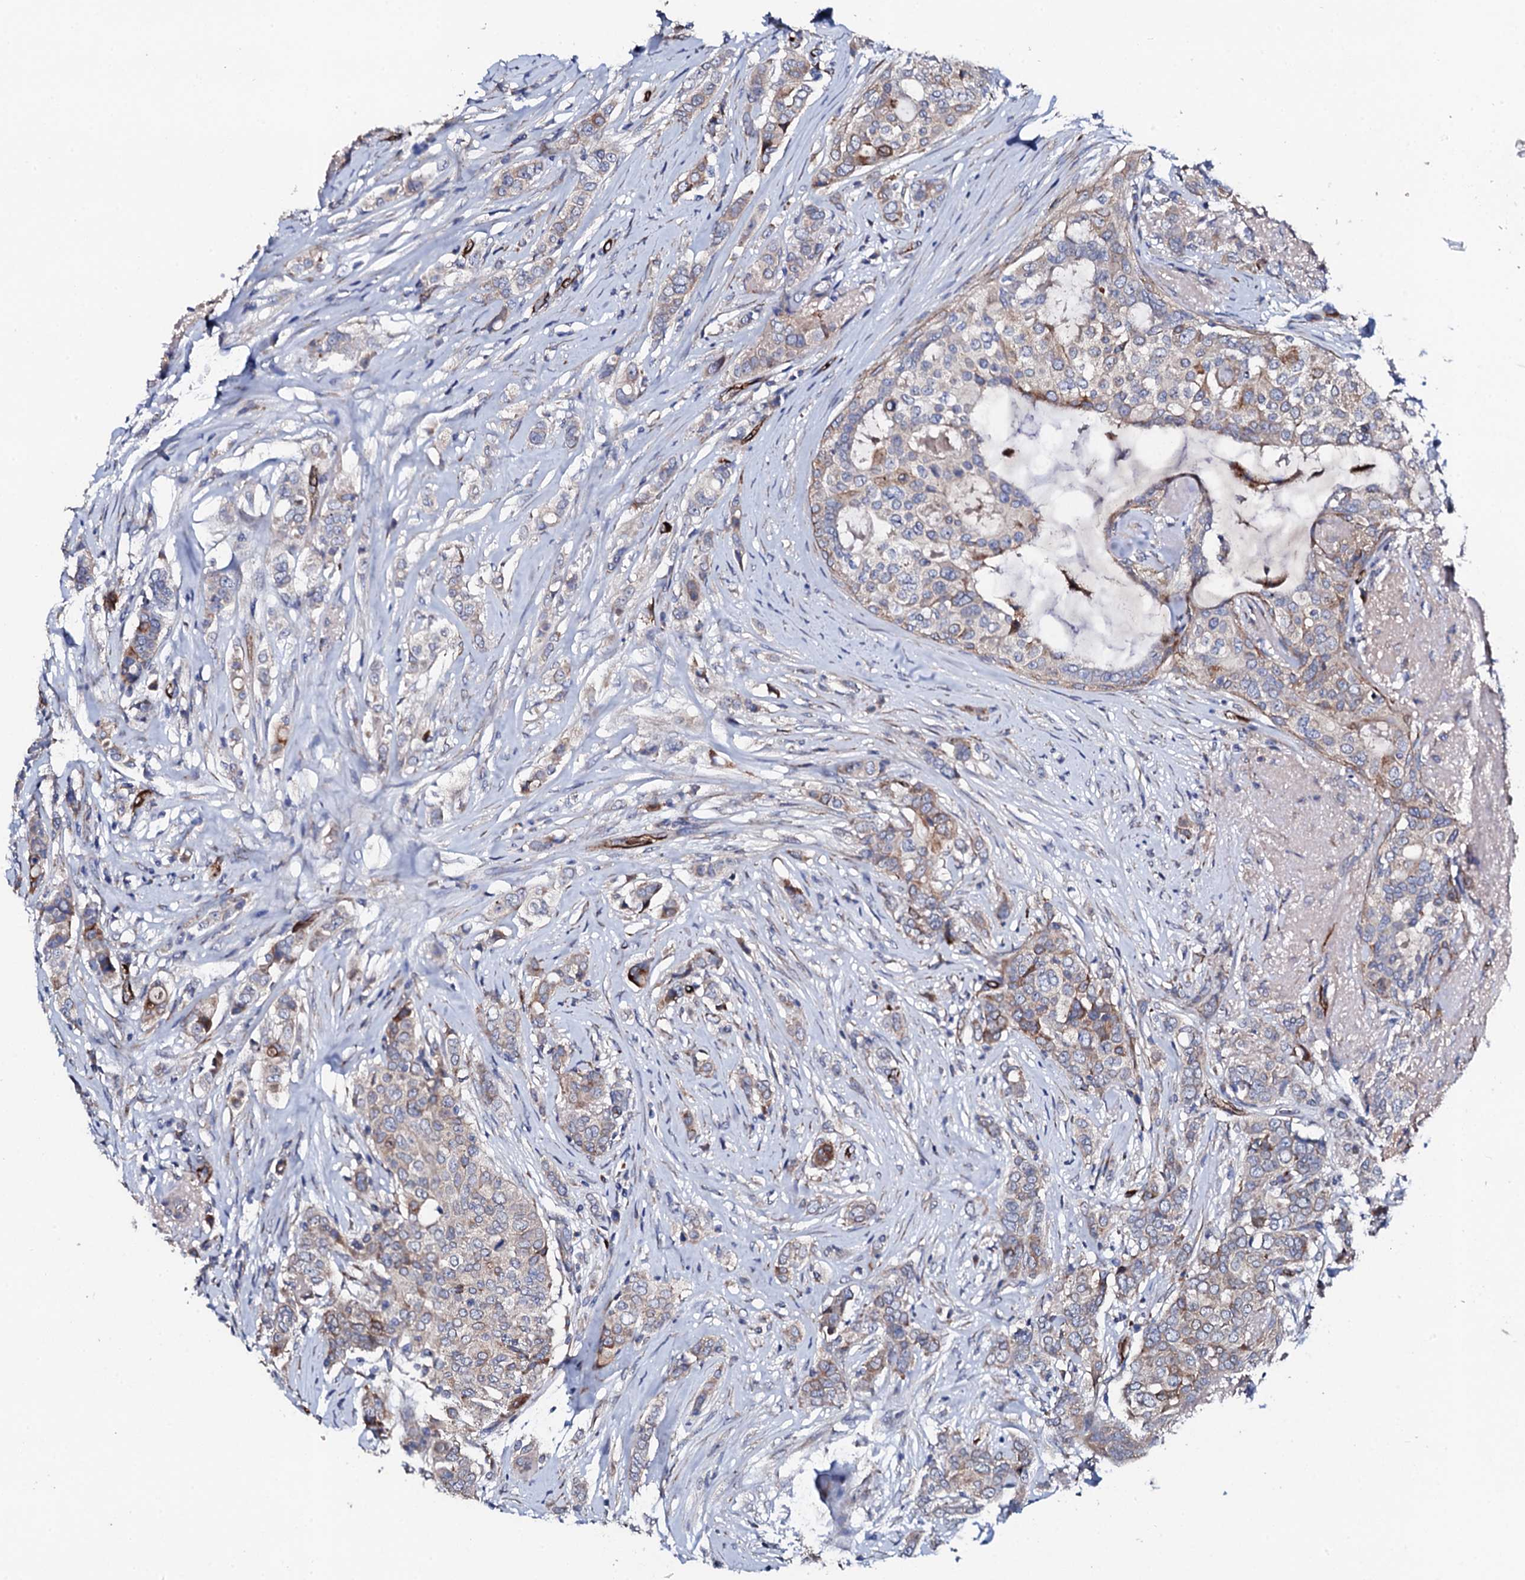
{"staining": {"intensity": "weak", "quantity": "<25%", "location": "cytoplasmic/membranous"}, "tissue": "breast cancer", "cell_type": "Tumor cells", "image_type": "cancer", "snomed": [{"axis": "morphology", "description": "Lobular carcinoma"}, {"axis": "topography", "description": "Breast"}], "caption": "DAB (3,3'-diaminobenzidine) immunohistochemical staining of breast cancer (lobular carcinoma) exhibits no significant staining in tumor cells.", "gene": "DBX1", "patient": {"sex": "female", "age": 51}}